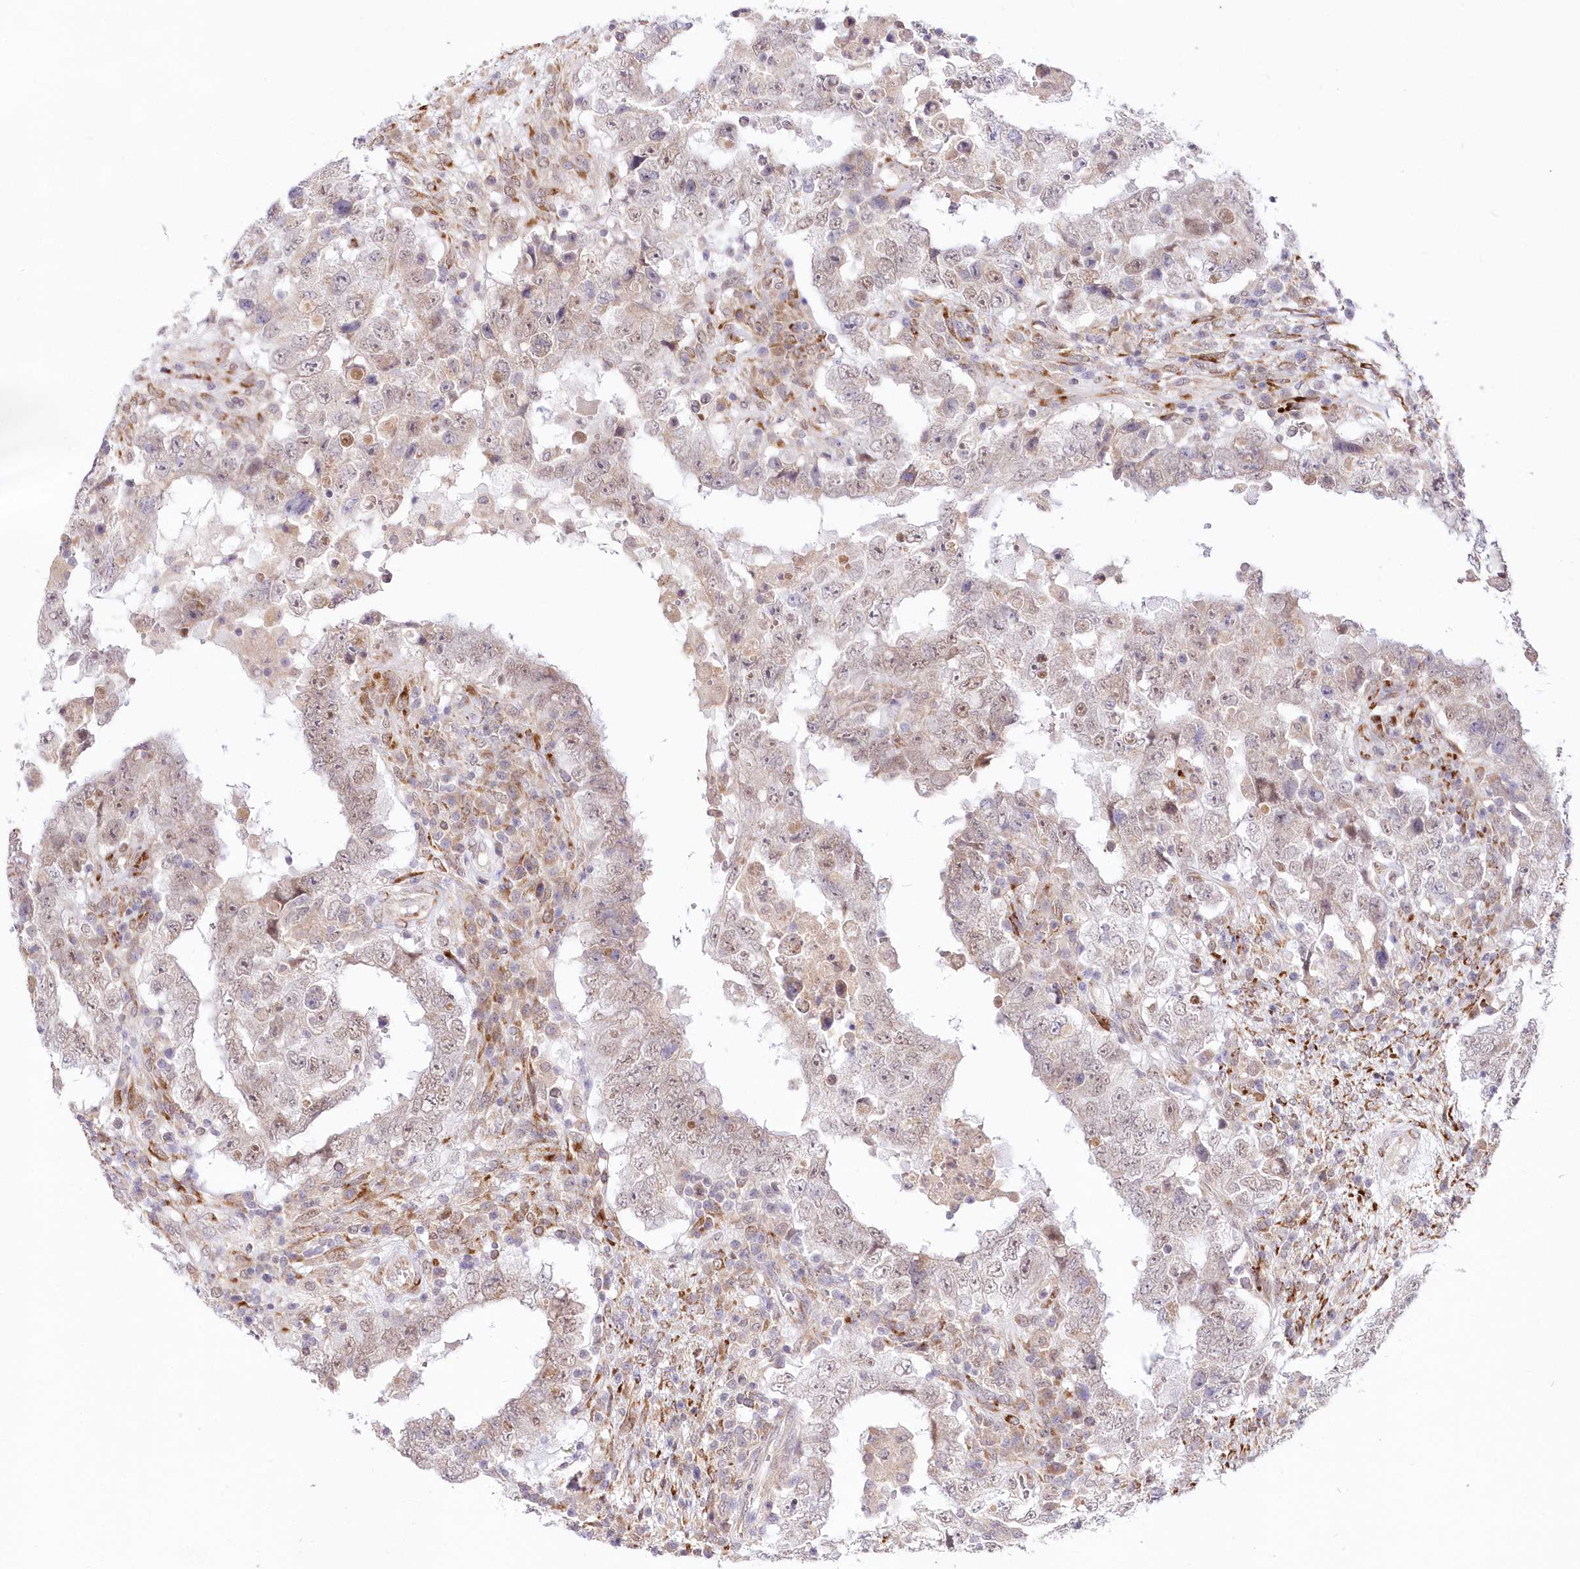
{"staining": {"intensity": "weak", "quantity": "<25%", "location": "nuclear"}, "tissue": "testis cancer", "cell_type": "Tumor cells", "image_type": "cancer", "snomed": [{"axis": "morphology", "description": "Carcinoma, Embryonal, NOS"}, {"axis": "topography", "description": "Testis"}], "caption": "This photomicrograph is of testis cancer stained with IHC to label a protein in brown with the nuclei are counter-stained blue. There is no staining in tumor cells. (DAB IHC with hematoxylin counter stain).", "gene": "LDB1", "patient": {"sex": "male", "age": 26}}